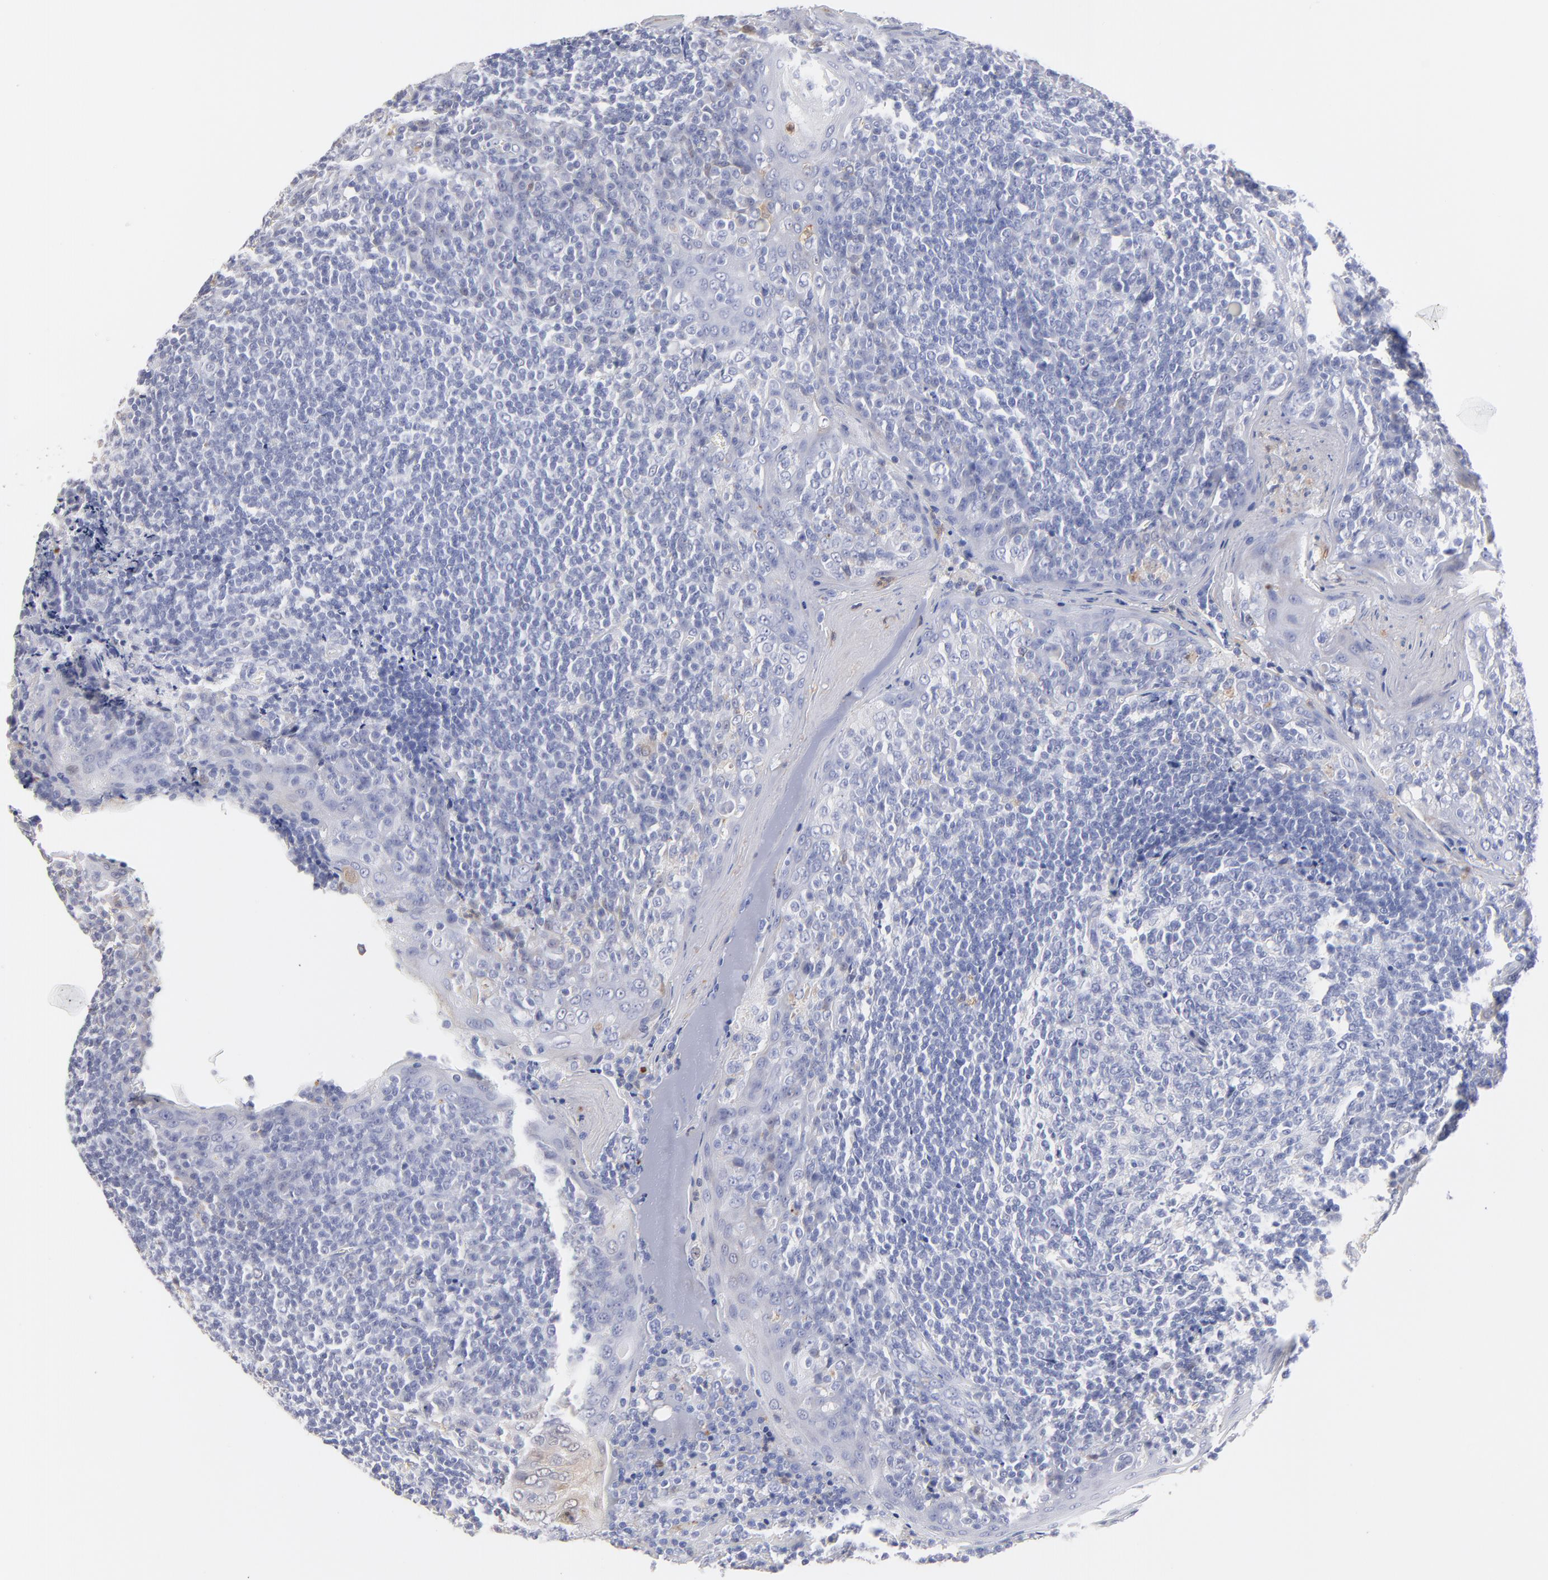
{"staining": {"intensity": "negative", "quantity": "none", "location": "none"}, "tissue": "tonsil", "cell_type": "Germinal center cells", "image_type": "normal", "snomed": [{"axis": "morphology", "description": "Normal tissue, NOS"}, {"axis": "topography", "description": "Tonsil"}], "caption": "Immunohistochemistry (IHC) of unremarkable tonsil demonstrates no staining in germinal center cells.", "gene": "SMARCA1", "patient": {"sex": "male", "age": 31}}